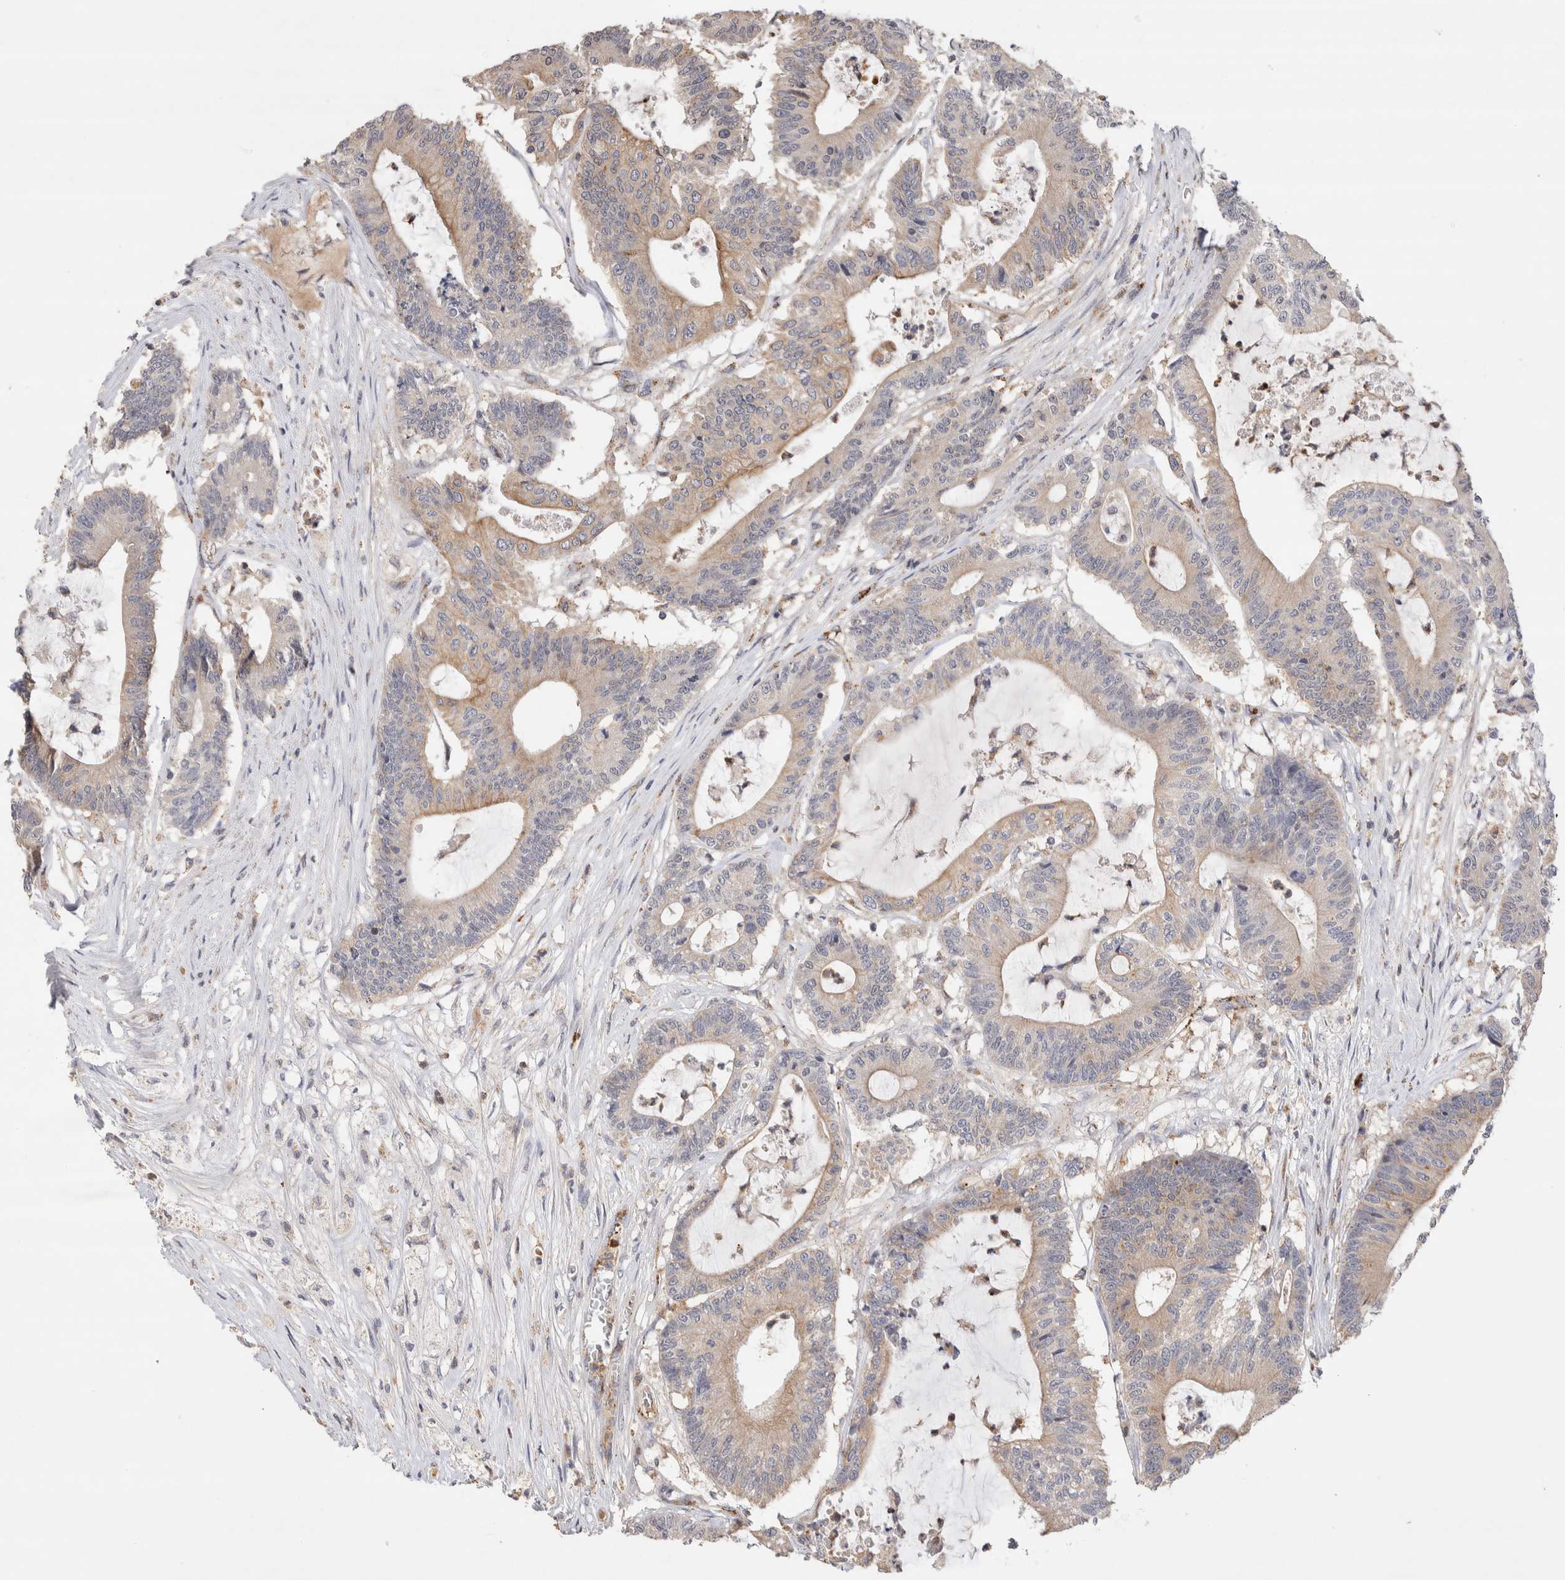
{"staining": {"intensity": "weak", "quantity": "25%-75%", "location": "cytoplasmic/membranous"}, "tissue": "colorectal cancer", "cell_type": "Tumor cells", "image_type": "cancer", "snomed": [{"axis": "morphology", "description": "Adenocarcinoma, NOS"}, {"axis": "topography", "description": "Colon"}], "caption": "This histopathology image demonstrates colorectal cancer stained with immunohistochemistry to label a protein in brown. The cytoplasmic/membranous of tumor cells show weak positivity for the protein. Nuclei are counter-stained blue.", "gene": "NSMAF", "patient": {"sex": "female", "age": 84}}